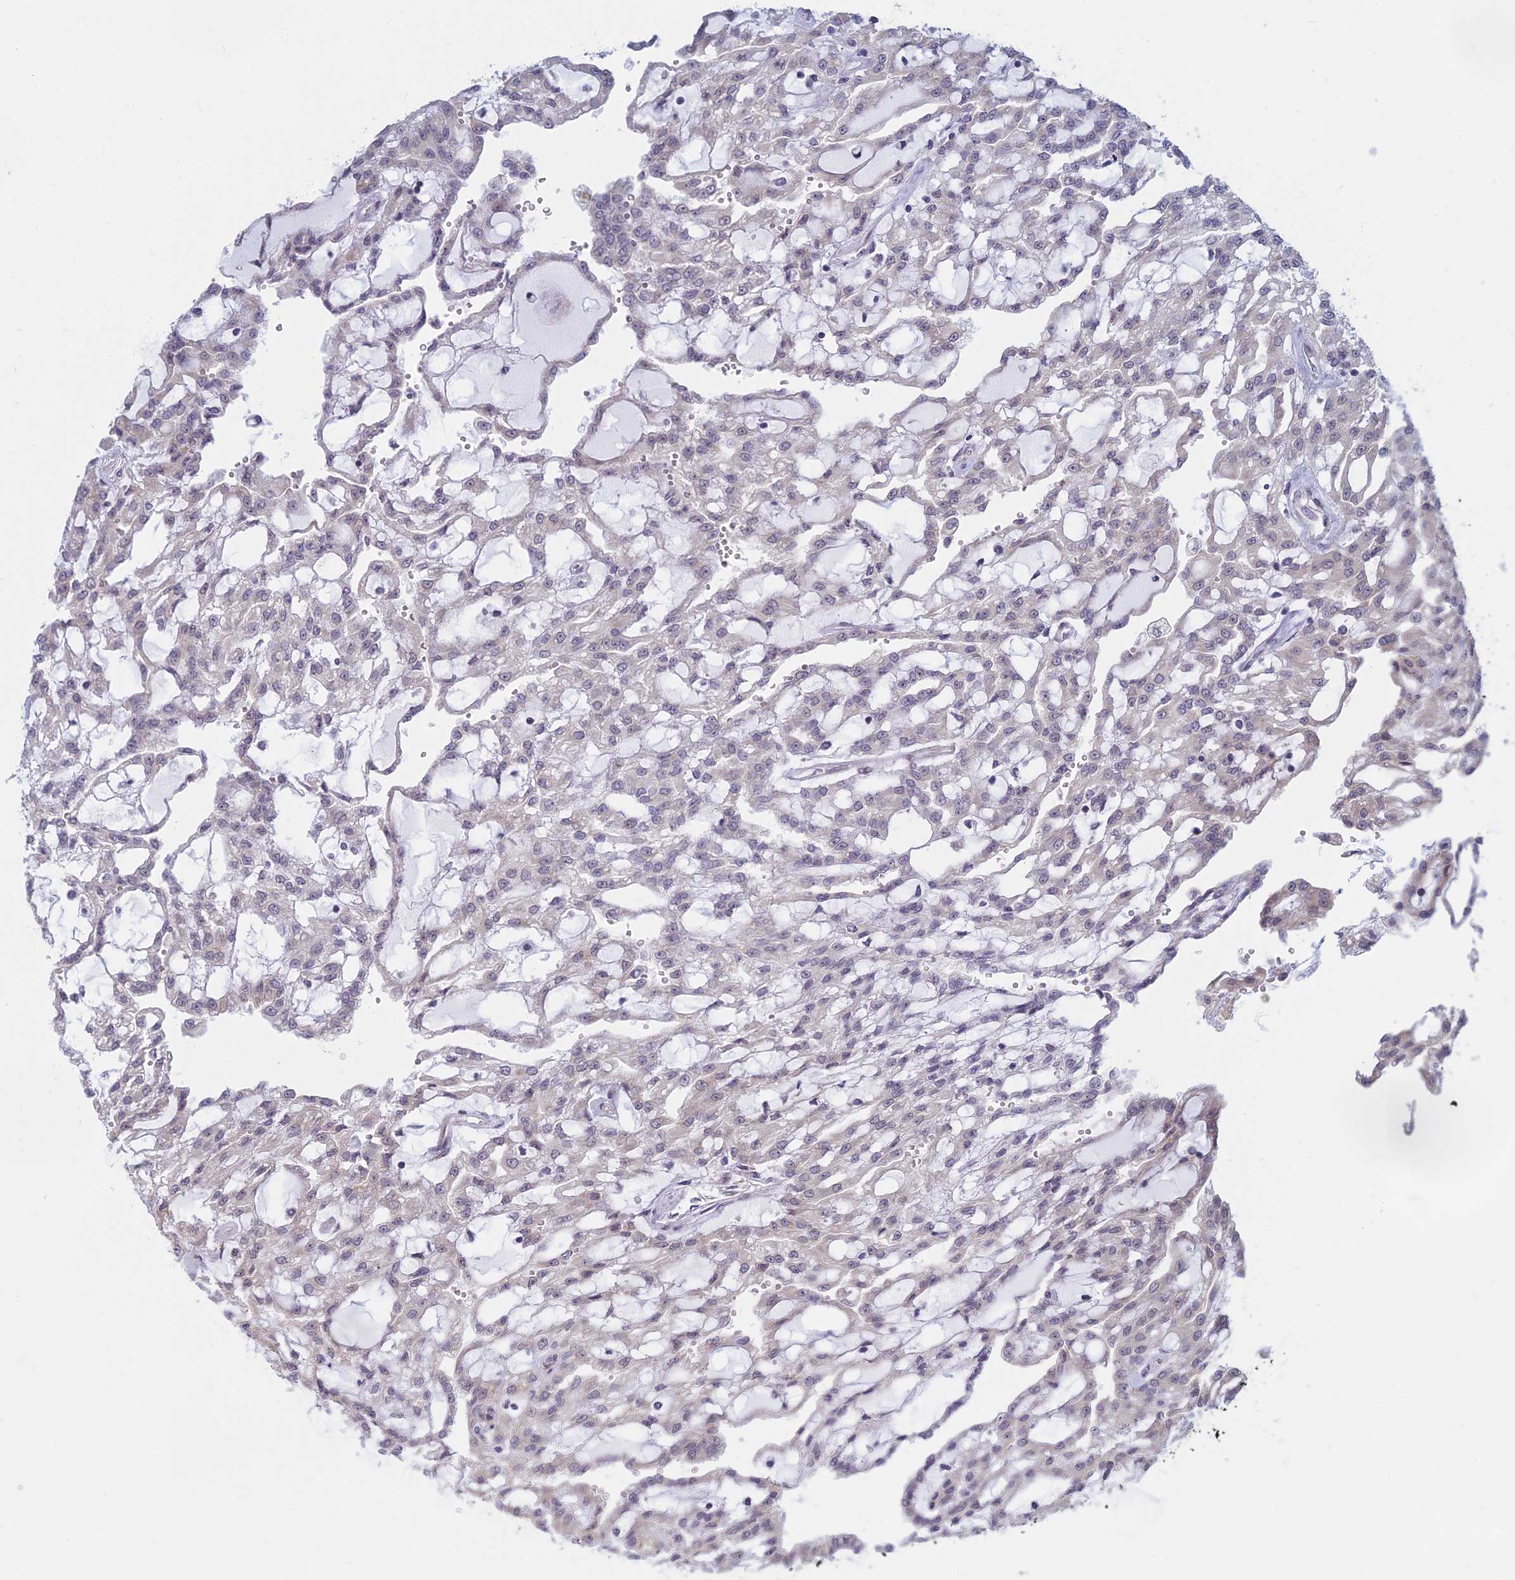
{"staining": {"intensity": "negative", "quantity": "none", "location": "none"}, "tissue": "renal cancer", "cell_type": "Tumor cells", "image_type": "cancer", "snomed": [{"axis": "morphology", "description": "Adenocarcinoma, NOS"}, {"axis": "topography", "description": "Kidney"}], "caption": "This is an IHC micrograph of renal adenocarcinoma. There is no positivity in tumor cells.", "gene": "RPS19BP1", "patient": {"sex": "male", "age": 63}}